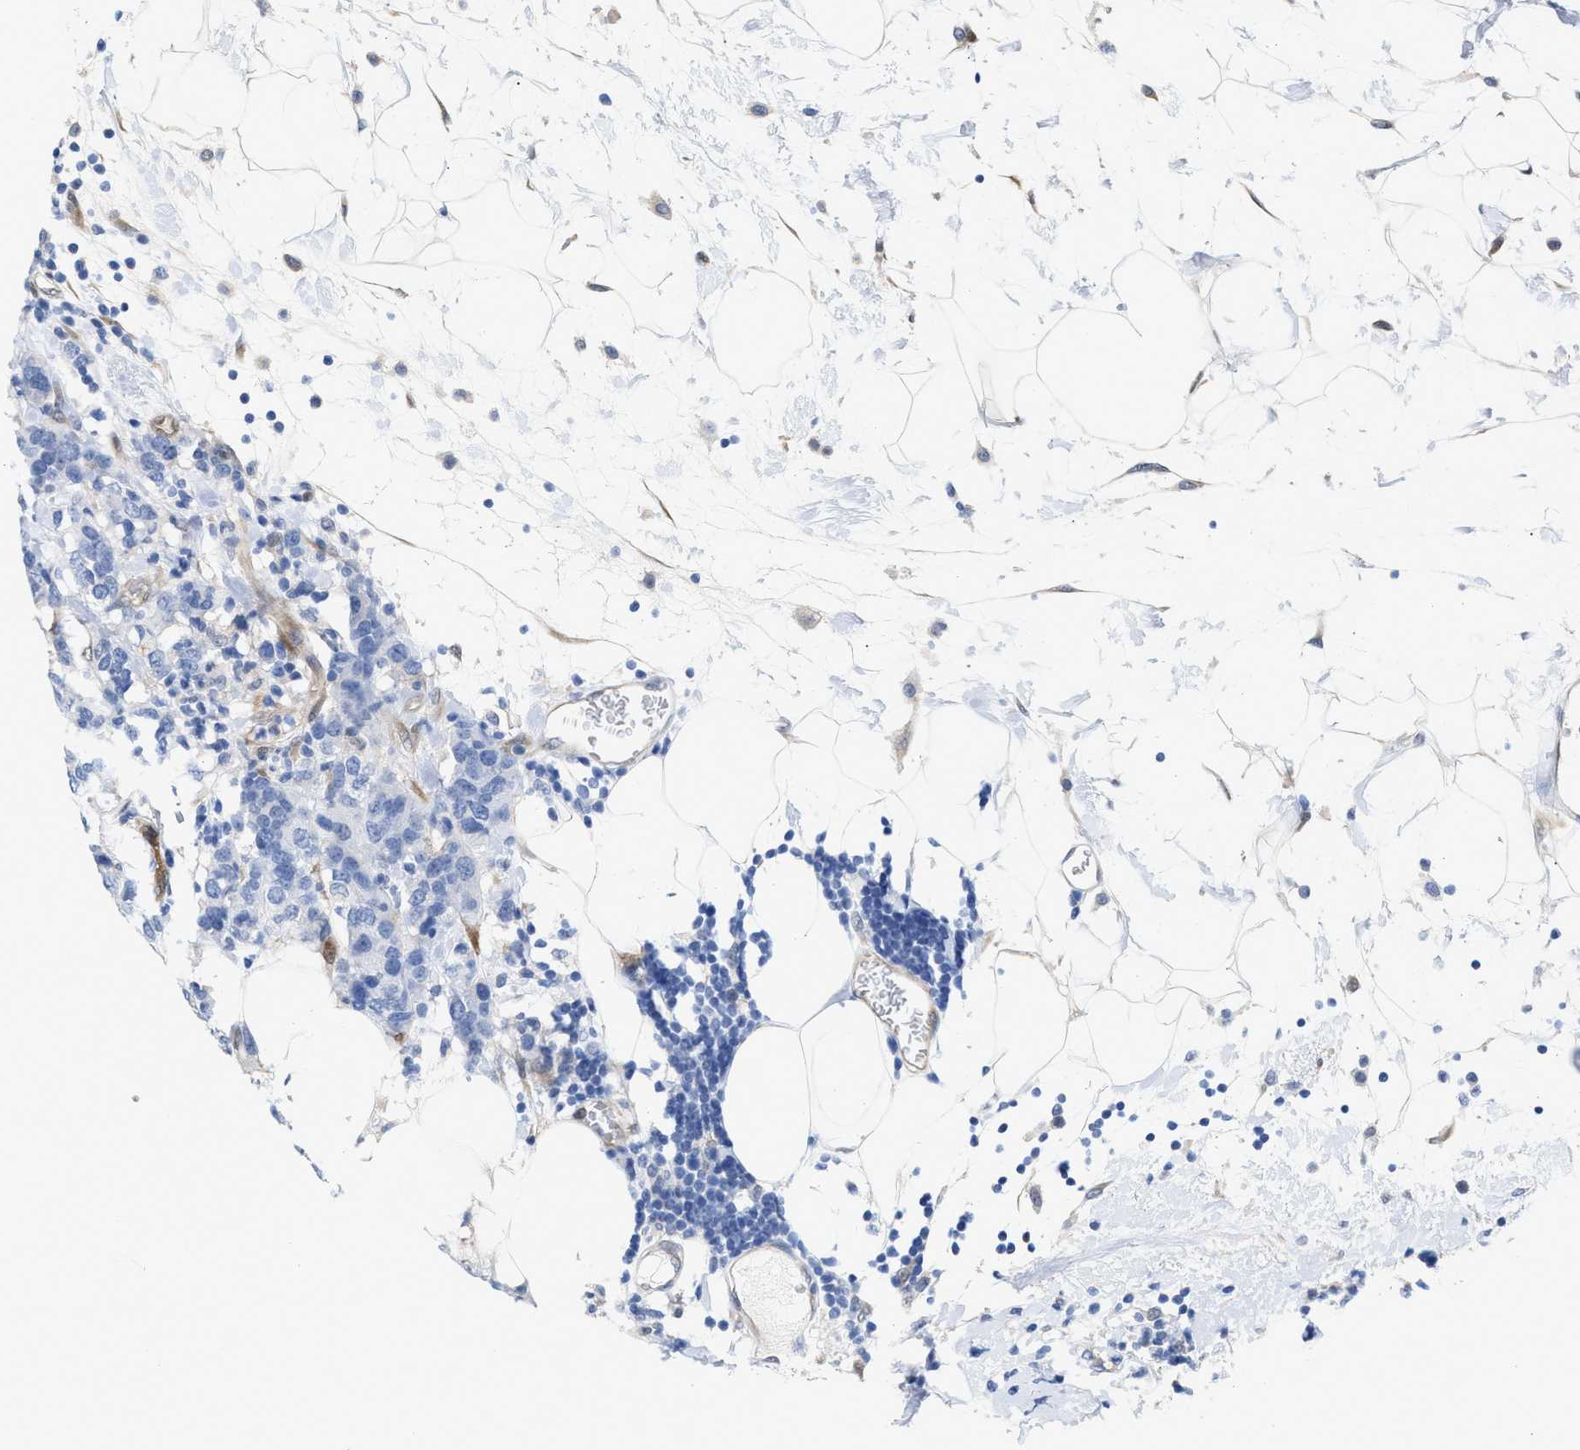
{"staining": {"intensity": "negative", "quantity": "none", "location": "none"}, "tissue": "breast cancer", "cell_type": "Tumor cells", "image_type": "cancer", "snomed": [{"axis": "morphology", "description": "Lobular carcinoma"}, {"axis": "topography", "description": "Breast"}], "caption": "Breast lobular carcinoma was stained to show a protein in brown. There is no significant positivity in tumor cells.", "gene": "TP53I3", "patient": {"sex": "female", "age": 59}}